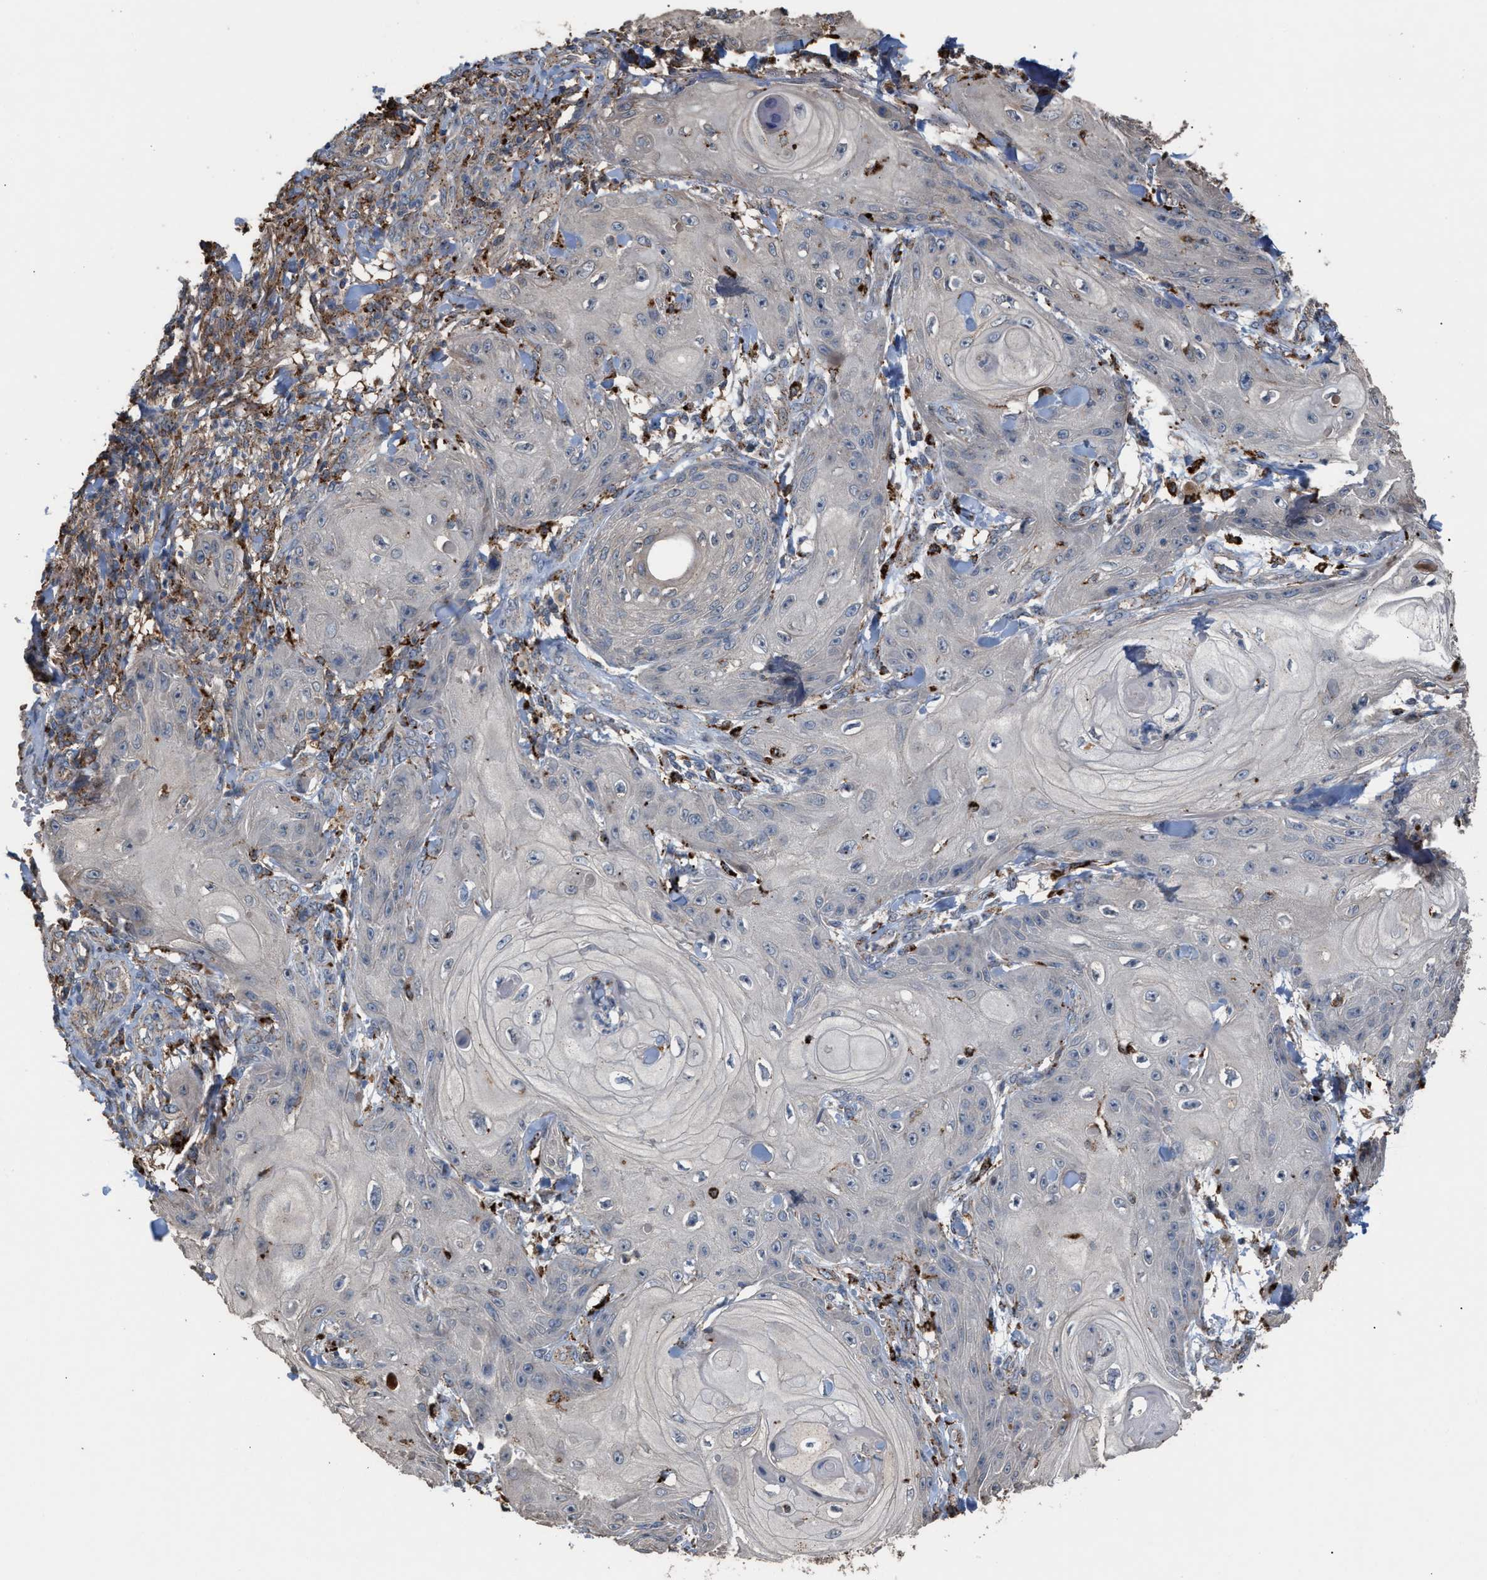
{"staining": {"intensity": "negative", "quantity": "none", "location": "none"}, "tissue": "skin cancer", "cell_type": "Tumor cells", "image_type": "cancer", "snomed": [{"axis": "morphology", "description": "Squamous cell carcinoma, NOS"}, {"axis": "topography", "description": "Skin"}], "caption": "Tumor cells show no significant positivity in squamous cell carcinoma (skin).", "gene": "ELMO3", "patient": {"sex": "male", "age": 74}}